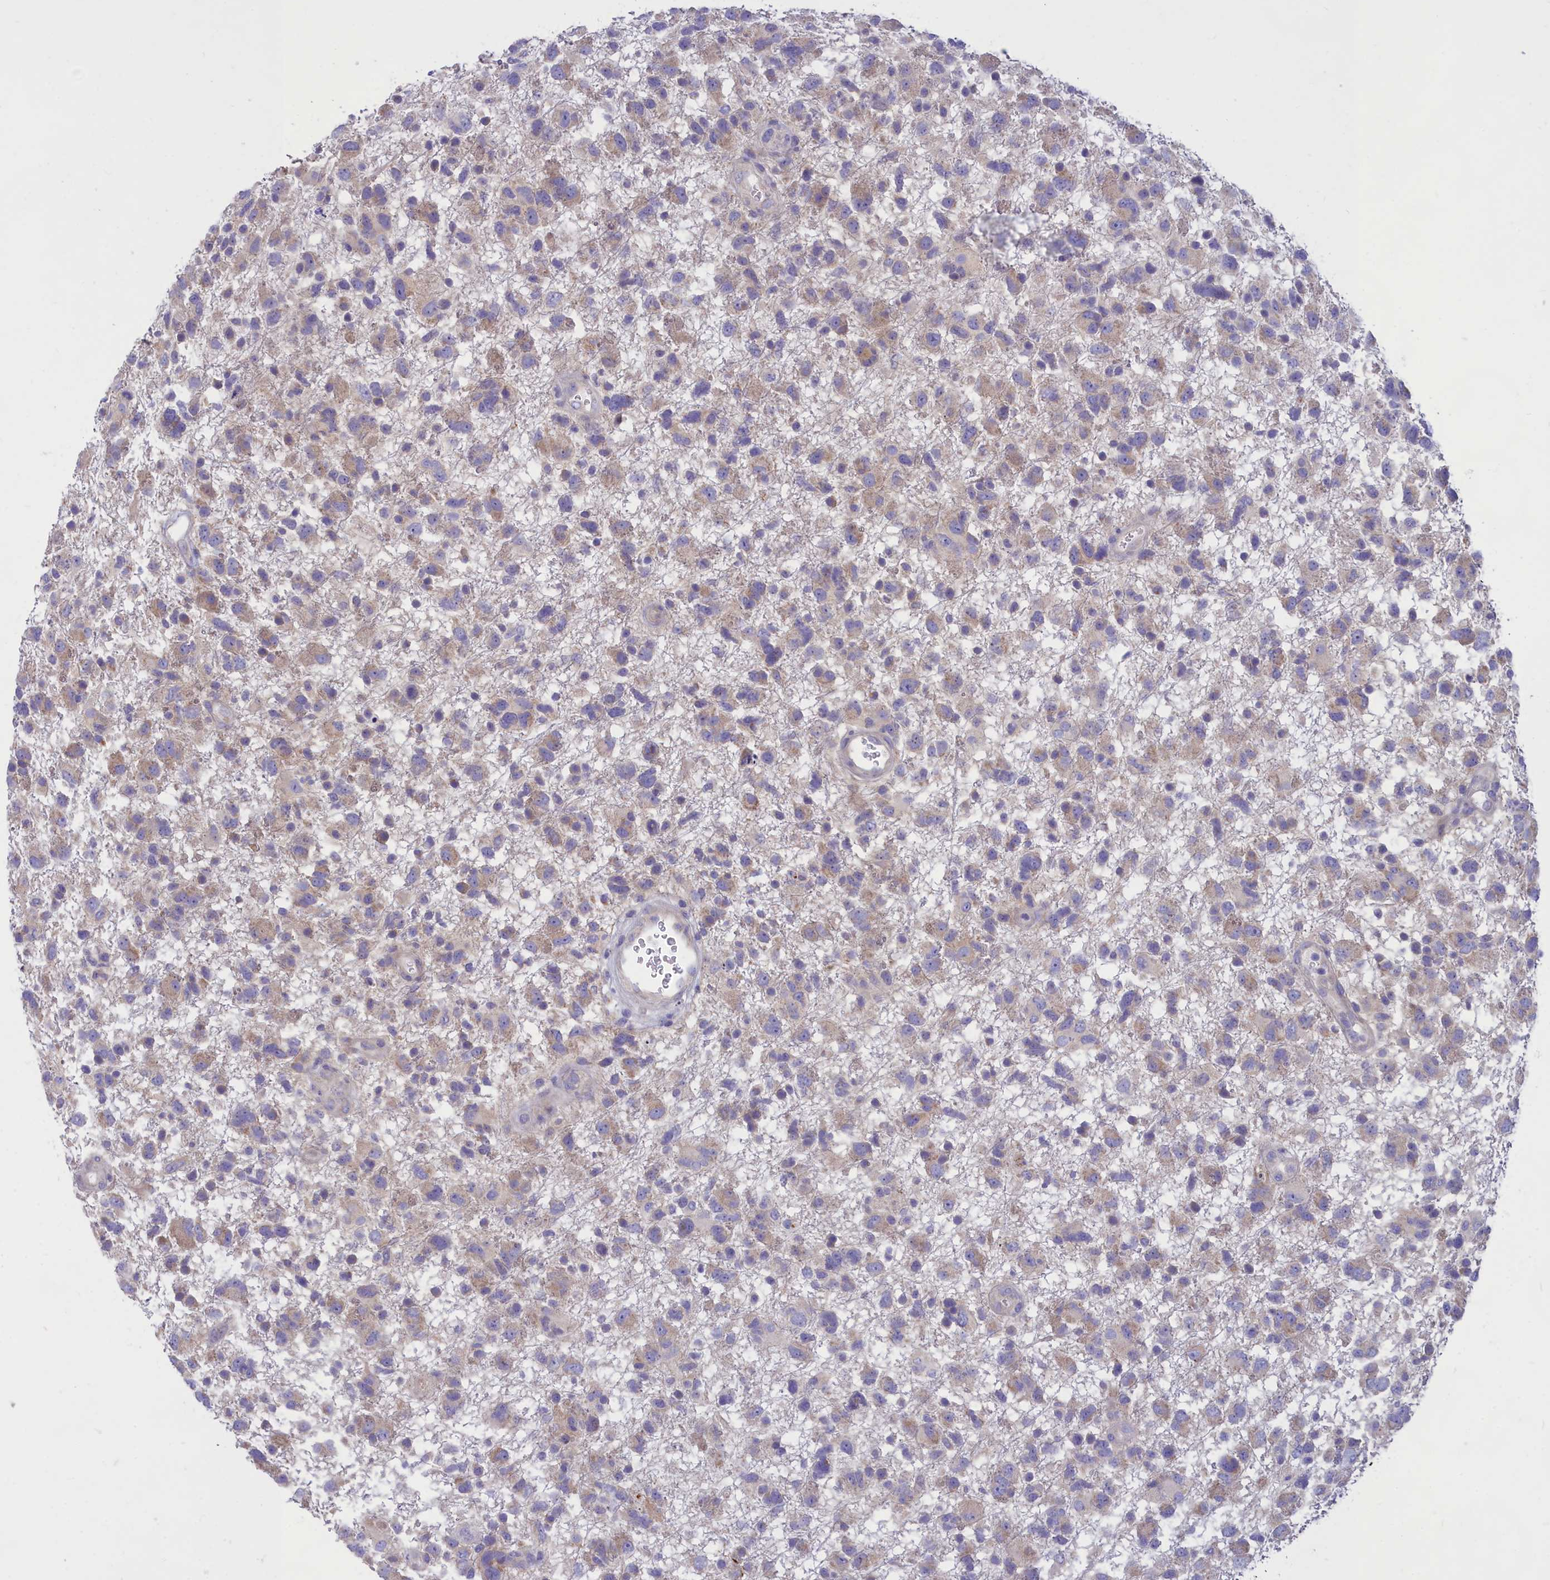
{"staining": {"intensity": "weak", "quantity": "25%-75%", "location": "cytoplasmic/membranous"}, "tissue": "glioma", "cell_type": "Tumor cells", "image_type": "cancer", "snomed": [{"axis": "morphology", "description": "Glioma, malignant, High grade"}, {"axis": "topography", "description": "Brain"}], "caption": "A brown stain labels weak cytoplasmic/membranous positivity of a protein in glioma tumor cells.", "gene": "TMEM30B", "patient": {"sex": "male", "age": 61}}